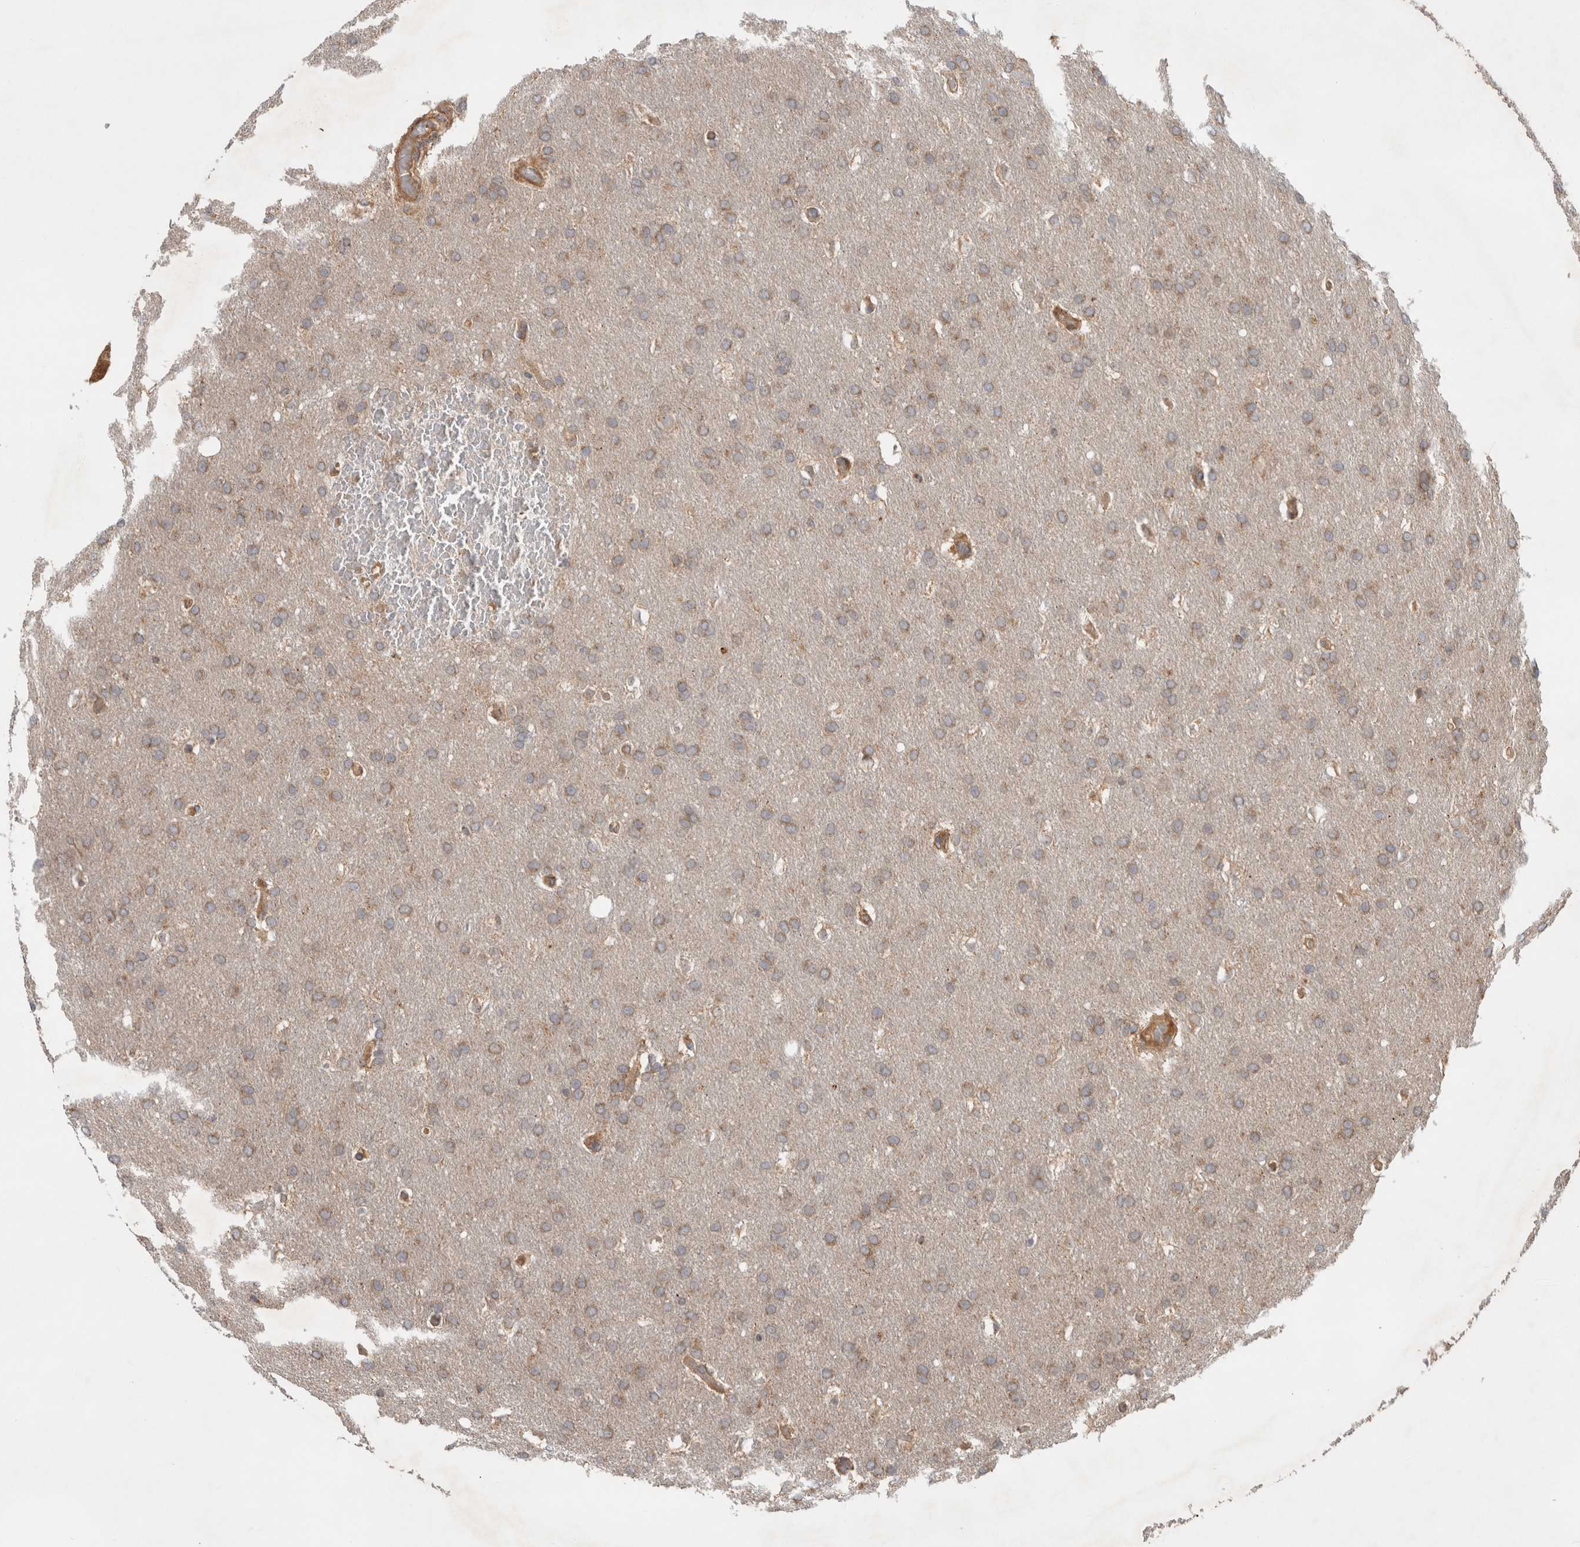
{"staining": {"intensity": "weak", "quantity": ">75%", "location": "cytoplasmic/membranous"}, "tissue": "glioma", "cell_type": "Tumor cells", "image_type": "cancer", "snomed": [{"axis": "morphology", "description": "Glioma, malignant, Low grade"}, {"axis": "topography", "description": "Brain"}], "caption": "Immunohistochemistry staining of glioma, which demonstrates low levels of weak cytoplasmic/membranous expression in approximately >75% of tumor cells indicating weak cytoplasmic/membranous protein positivity. The staining was performed using DAB (brown) for protein detection and nuclei were counterstained in hematoxylin (blue).", "gene": "TUBD1", "patient": {"sex": "female", "age": 37}}